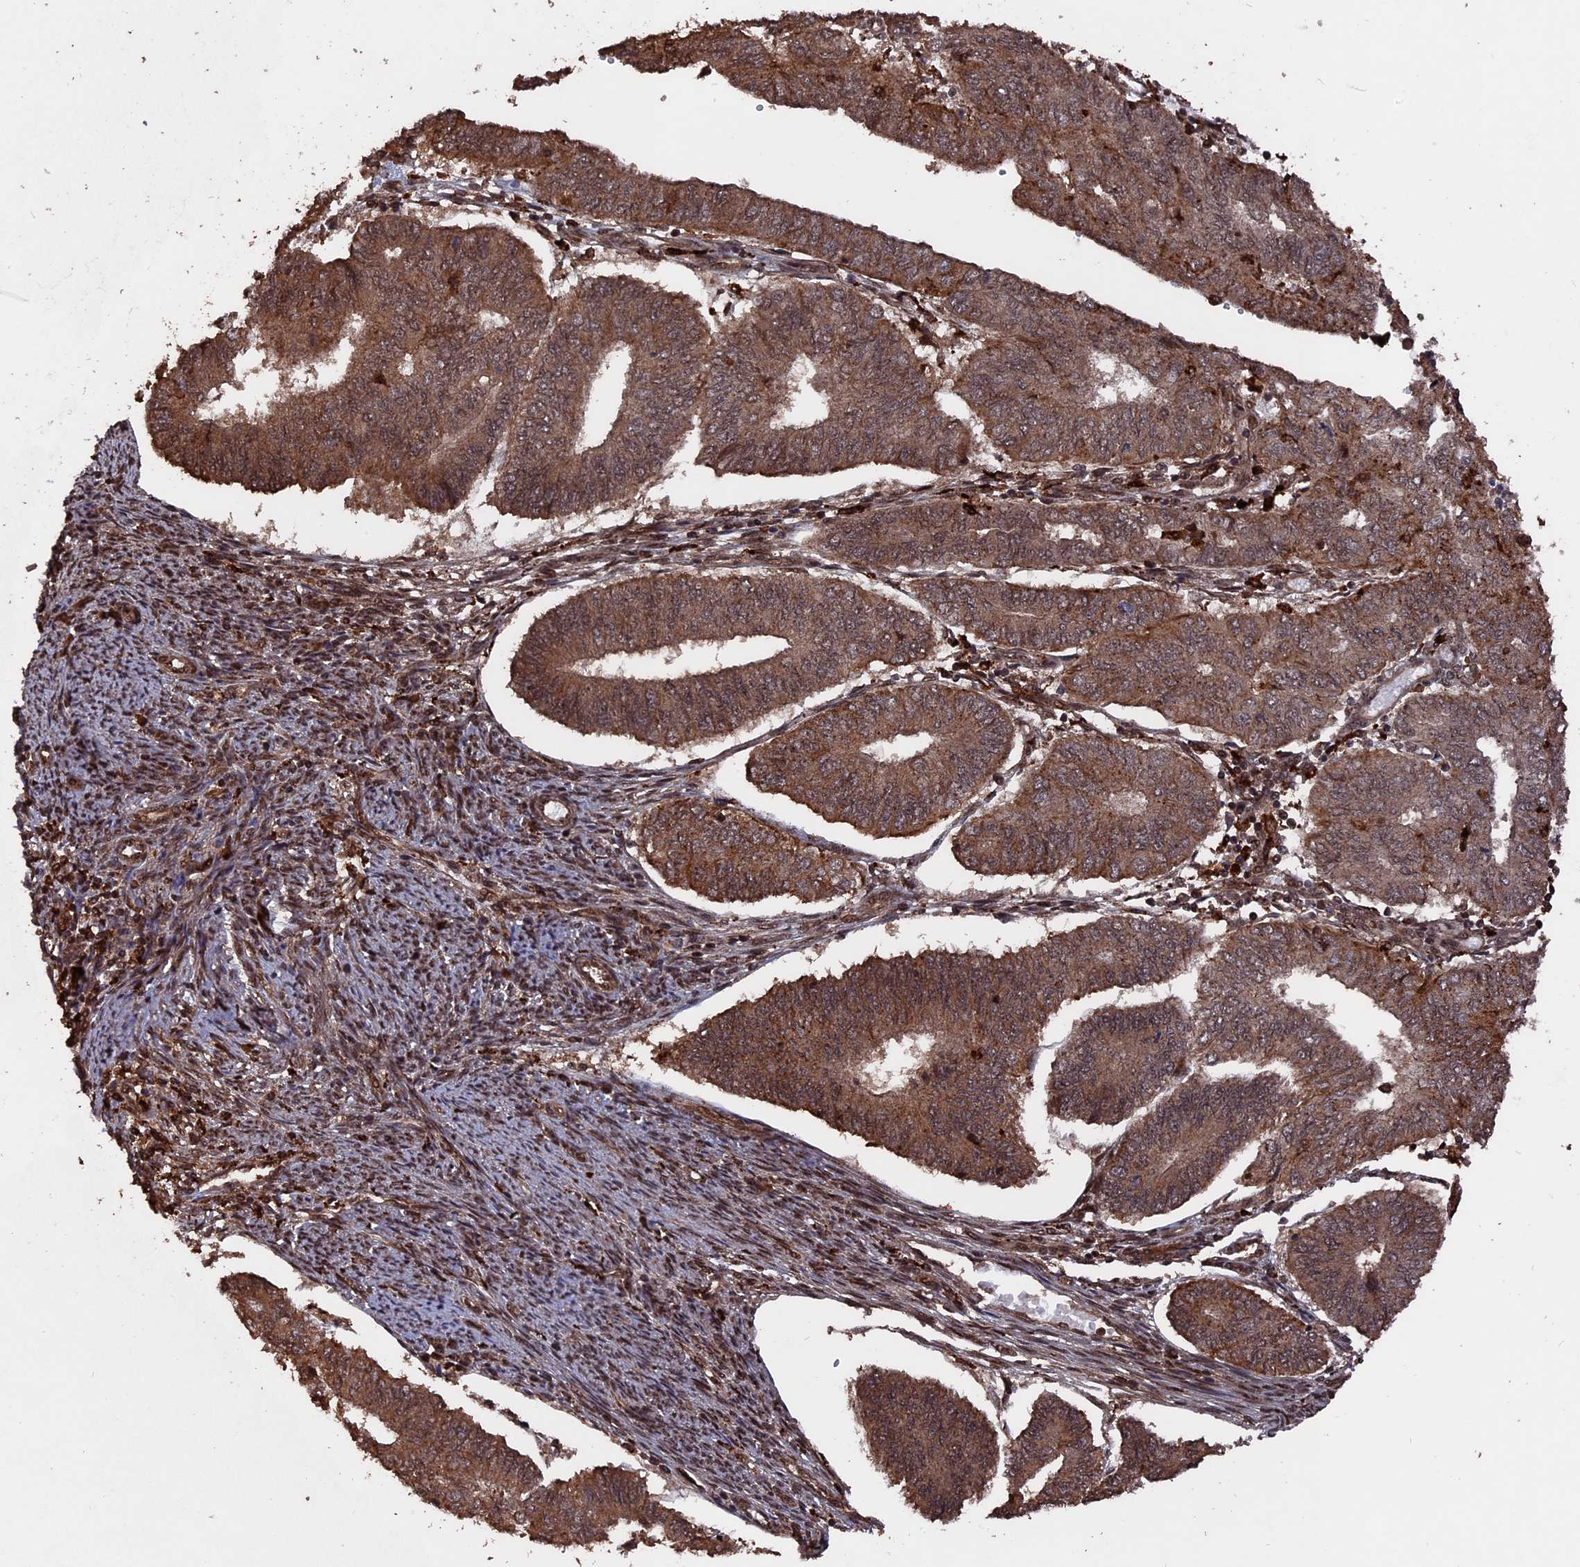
{"staining": {"intensity": "moderate", "quantity": ">75%", "location": "cytoplasmic/membranous,nuclear"}, "tissue": "endometrial cancer", "cell_type": "Tumor cells", "image_type": "cancer", "snomed": [{"axis": "morphology", "description": "Adenocarcinoma, NOS"}, {"axis": "topography", "description": "Endometrium"}], "caption": "Immunohistochemical staining of human endometrial cancer (adenocarcinoma) displays medium levels of moderate cytoplasmic/membranous and nuclear protein staining in approximately >75% of tumor cells.", "gene": "TELO2", "patient": {"sex": "female", "age": 68}}